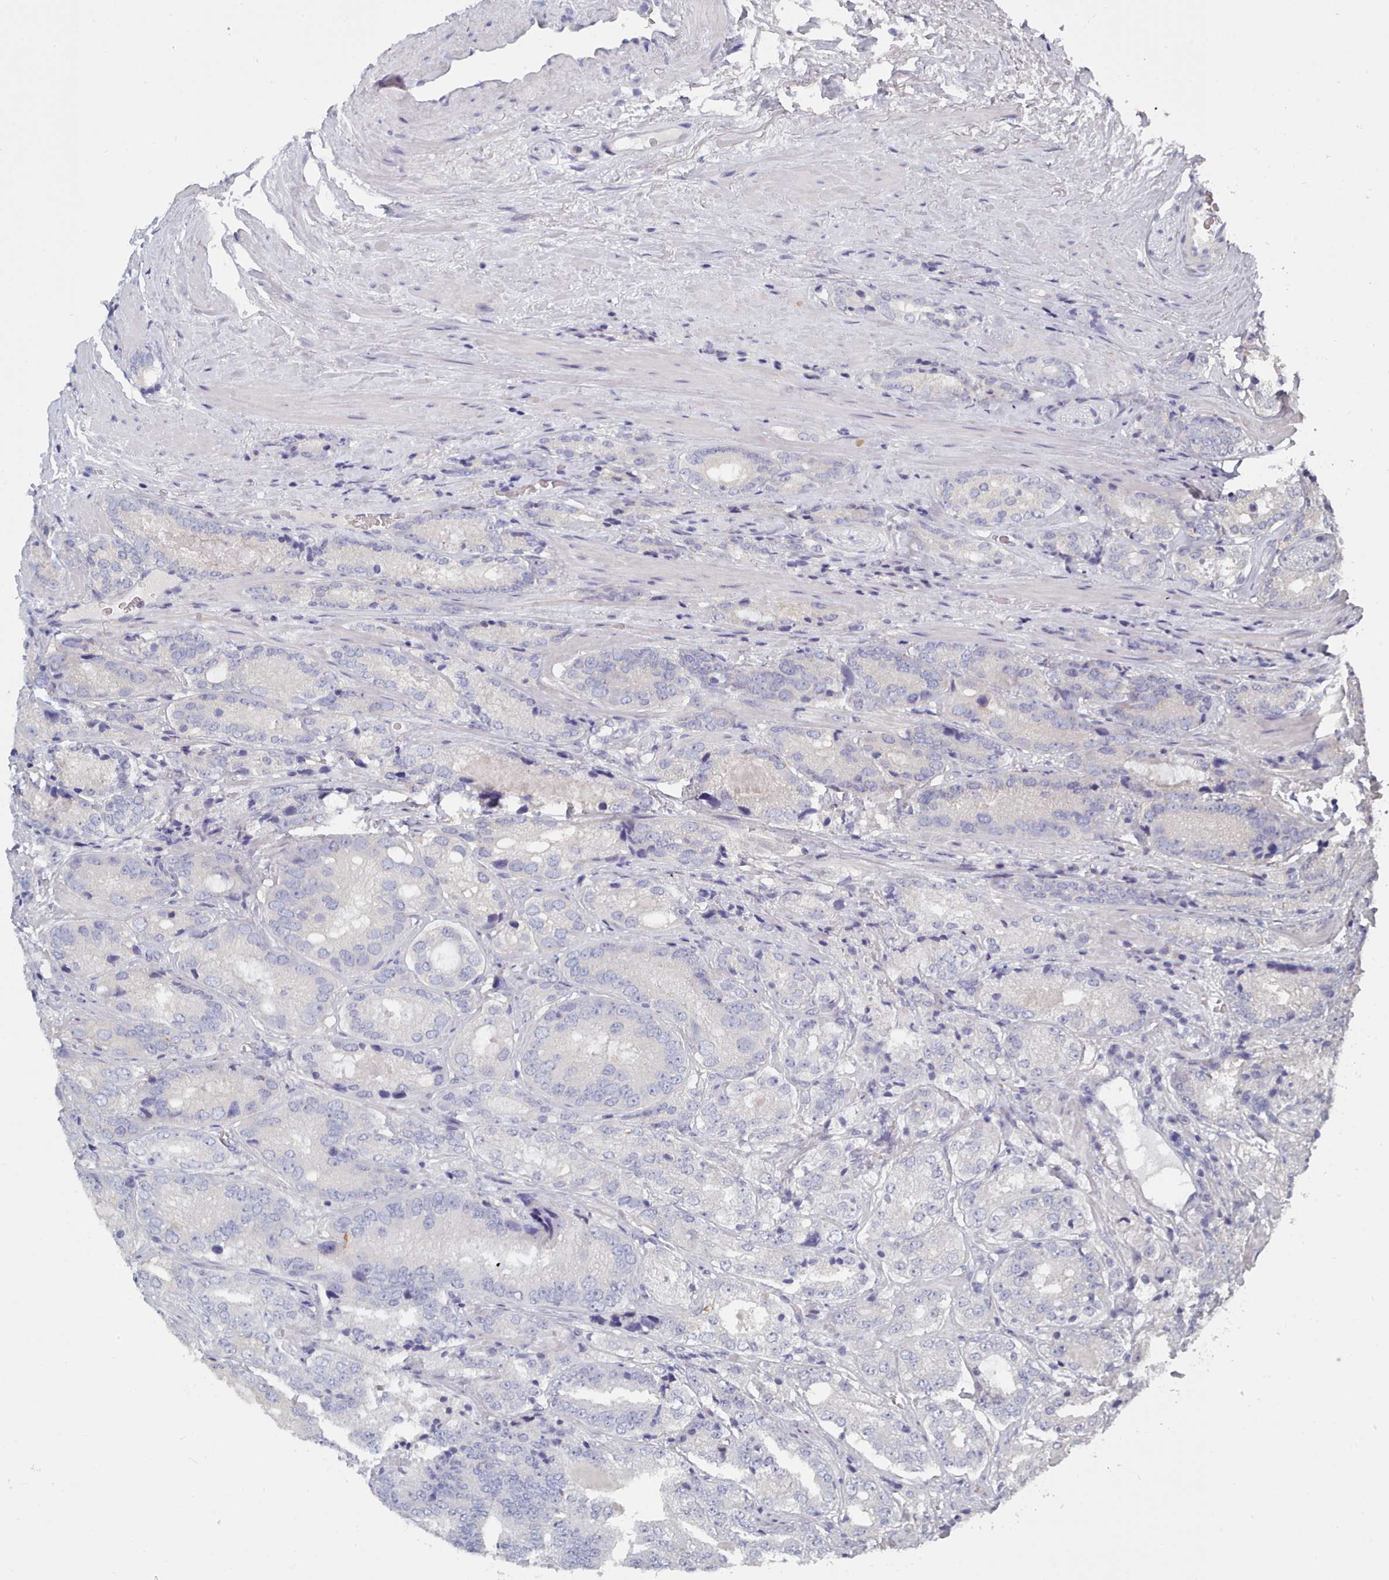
{"staining": {"intensity": "negative", "quantity": "none", "location": "none"}, "tissue": "prostate cancer", "cell_type": "Tumor cells", "image_type": "cancer", "snomed": [{"axis": "morphology", "description": "Adenocarcinoma, High grade"}, {"axis": "topography", "description": "Prostate"}], "caption": "This is an immunohistochemistry (IHC) image of human high-grade adenocarcinoma (prostate). There is no positivity in tumor cells.", "gene": "PDE4C", "patient": {"sex": "male", "age": 63}}